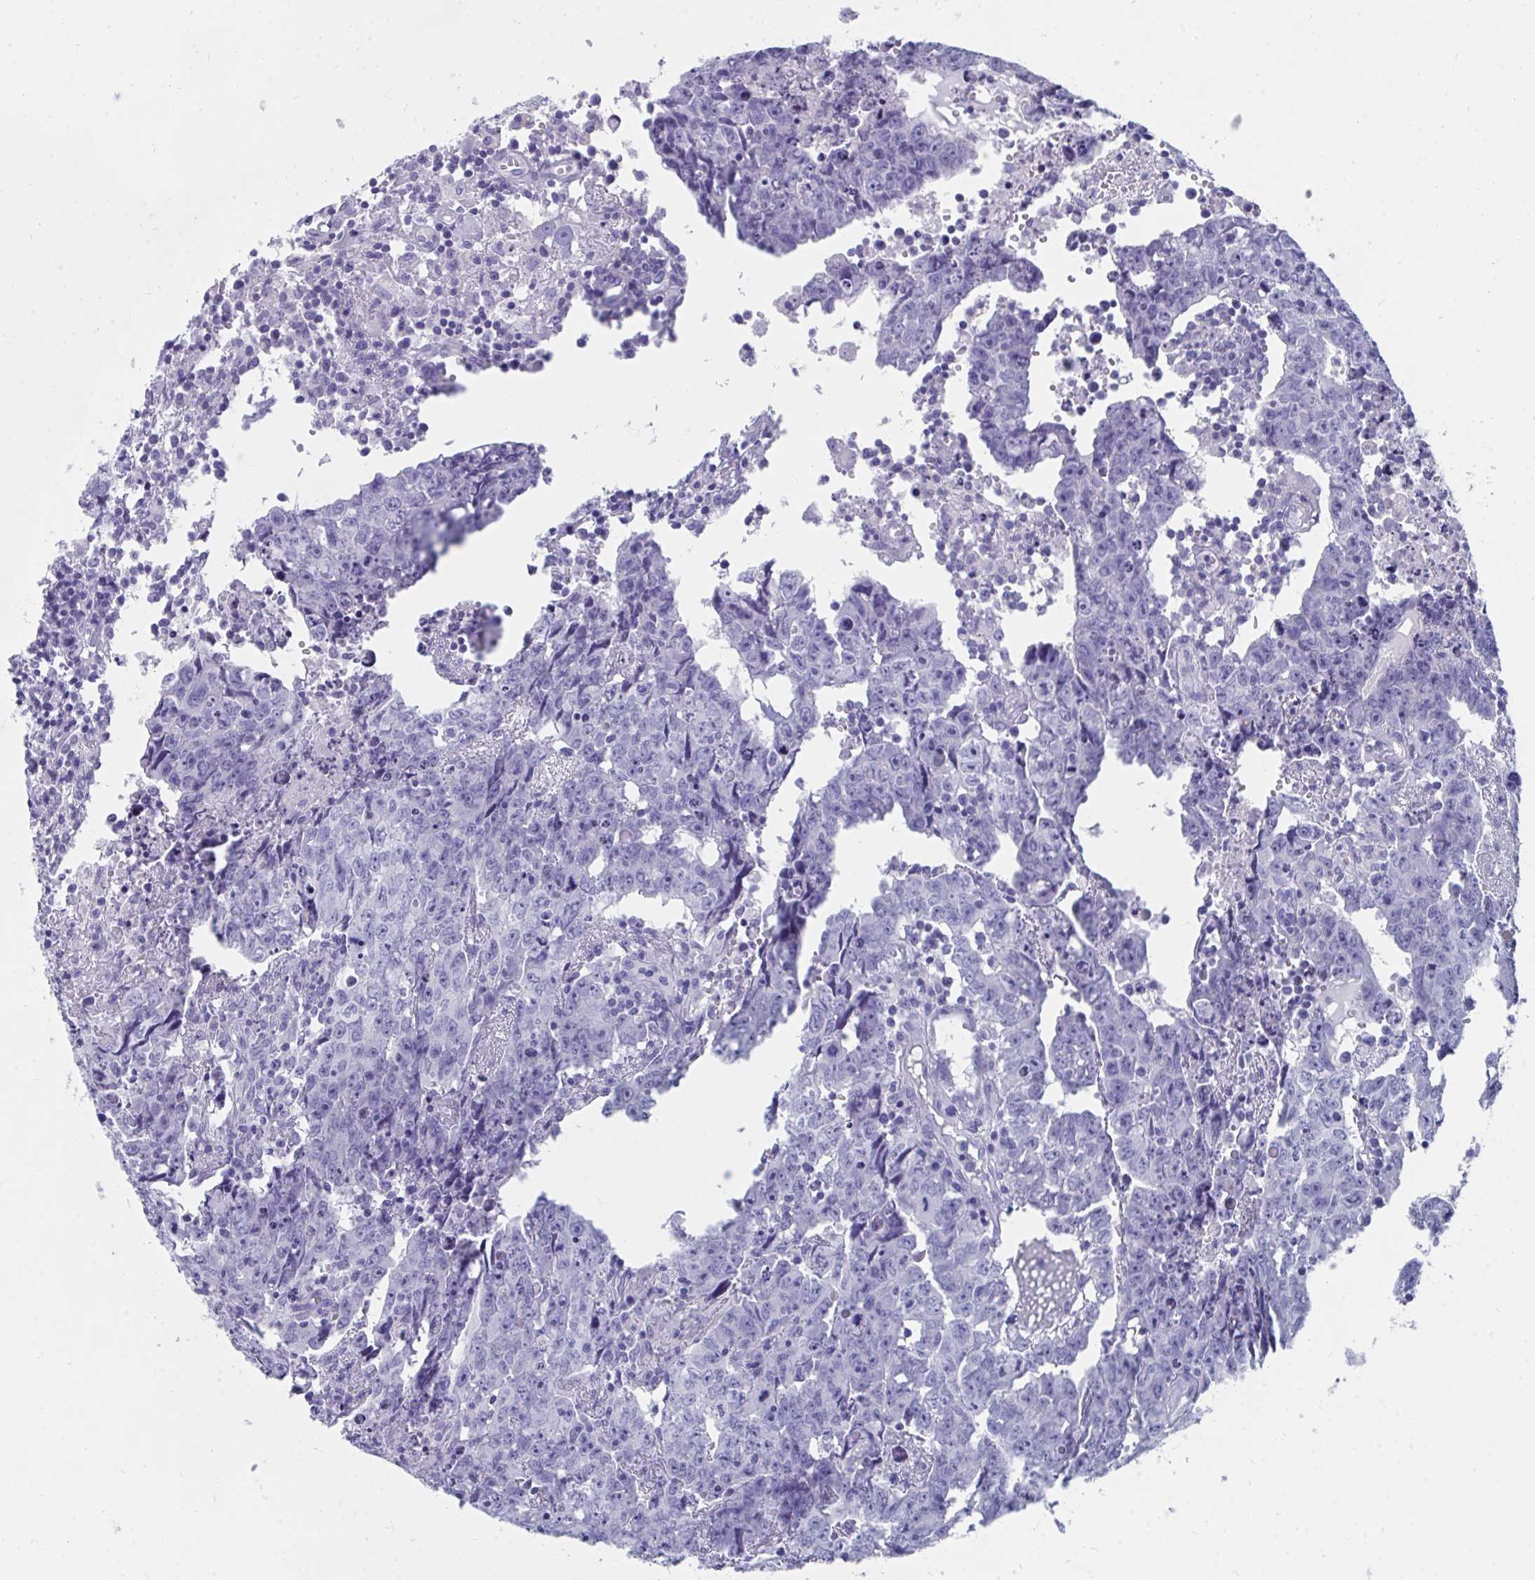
{"staining": {"intensity": "negative", "quantity": "none", "location": "none"}, "tissue": "testis cancer", "cell_type": "Tumor cells", "image_type": "cancer", "snomed": [{"axis": "morphology", "description": "Carcinoma, Embryonal, NOS"}, {"axis": "topography", "description": "Testis"}], "caption": "This is an immunohistochemistry histopathology image of testis cancer. There is no positivity in tumor cells.", "gene": "HGD", "patient": {"sex": "male", "age": 22}}